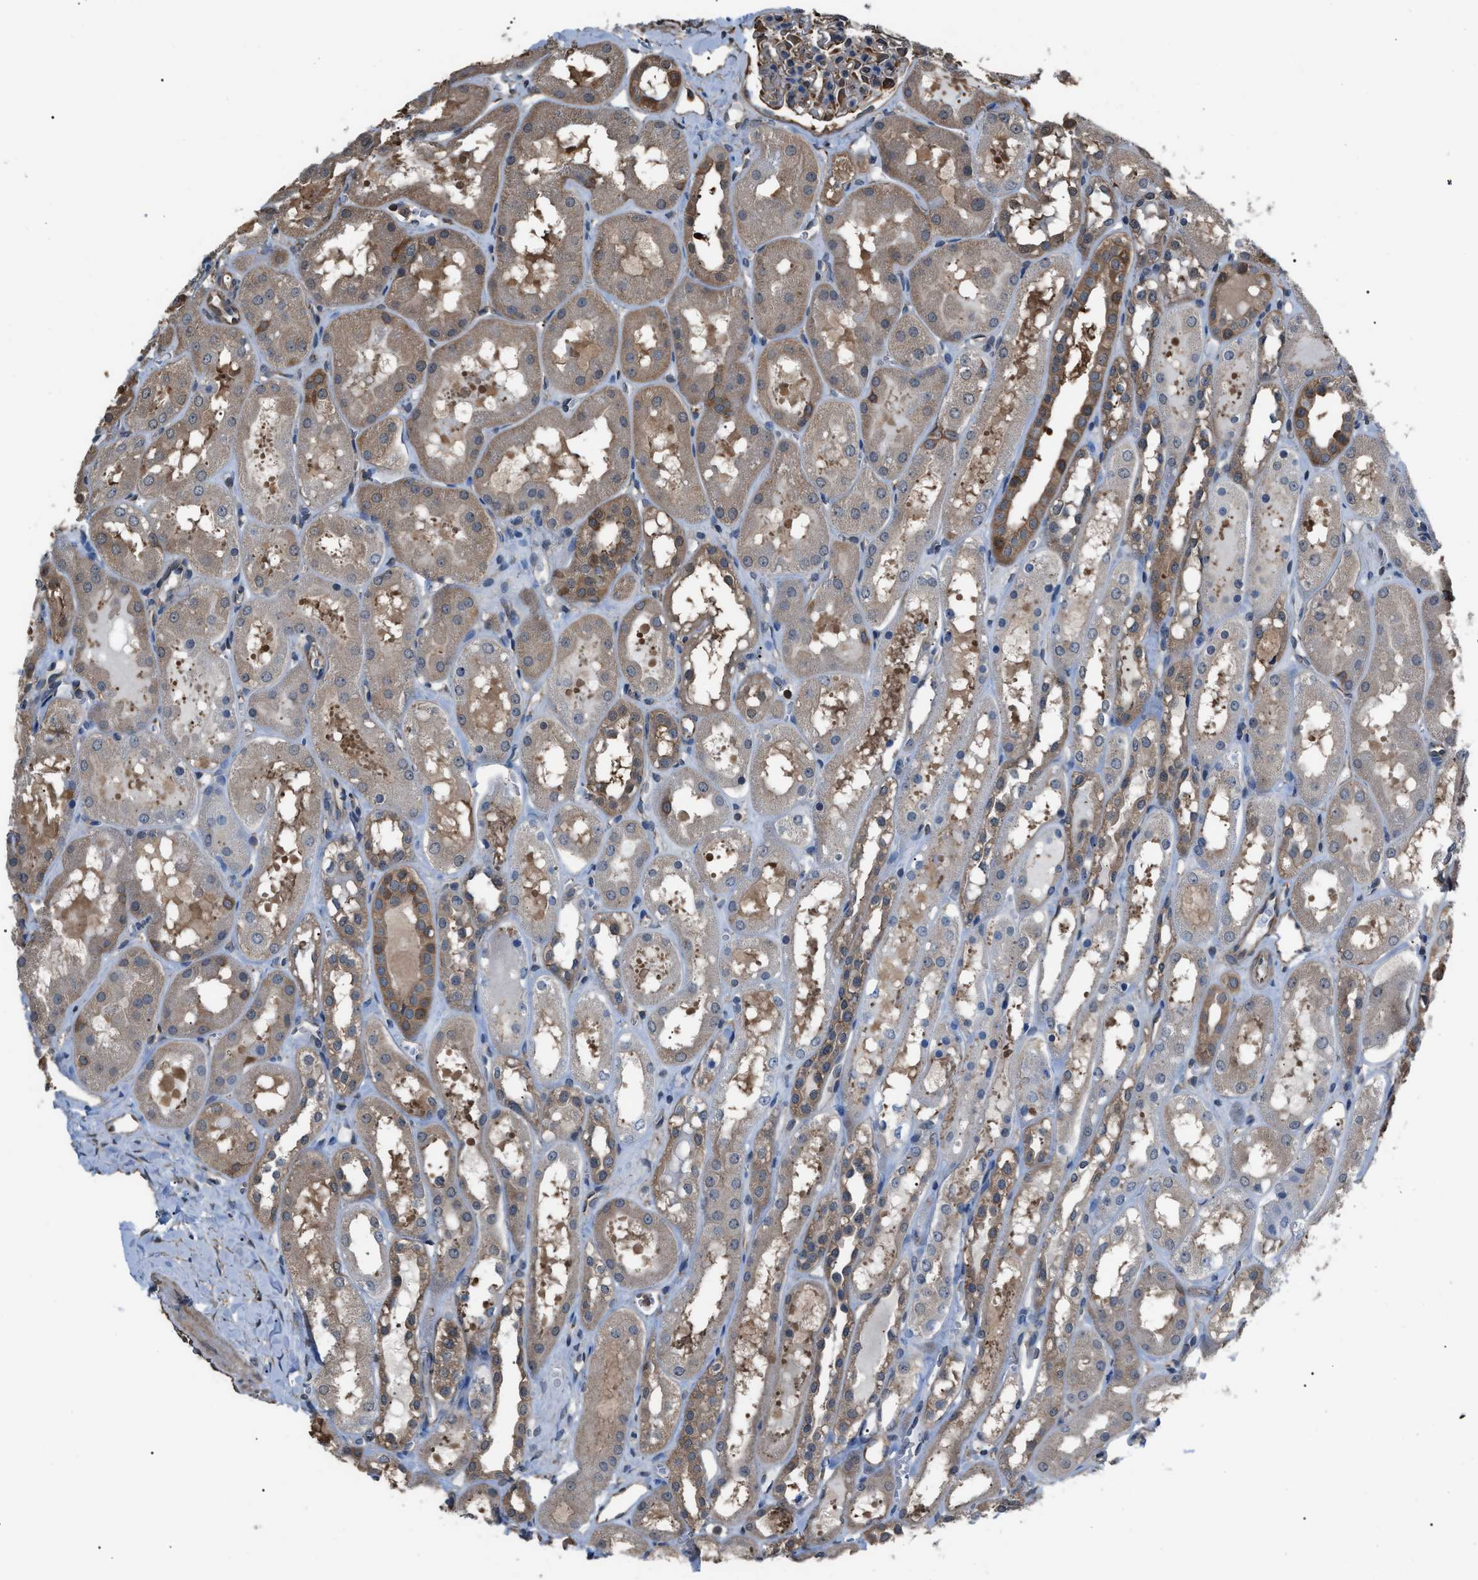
{"staining": {"intensity": "weak", "quantity": "<25%", "location": "cytoplasmic/membranous"}, "tissue": "kidney", "cell_type": "Cells in glomeruli", "image_type": "normal", "snomed": [{"axis": "morphology", "description": "Normal tissue, NOS"}, {"axis": "topography", "description": "Kidney"}, {"axis": "topography", "description": "Urinary bladder"}], "caption": "Immunohistochemistry histopathology image of unremarkable kidney: kidney stained with DAB exhibits no significant protein positivity in cells in glomeruli. (Stains: DAB IHC with hematoxylin counter stain, Microscopy: brightfield microscopy at high magnification).", "gene": "PDCD5", "patient": {"sex": "male", "age": 16}}